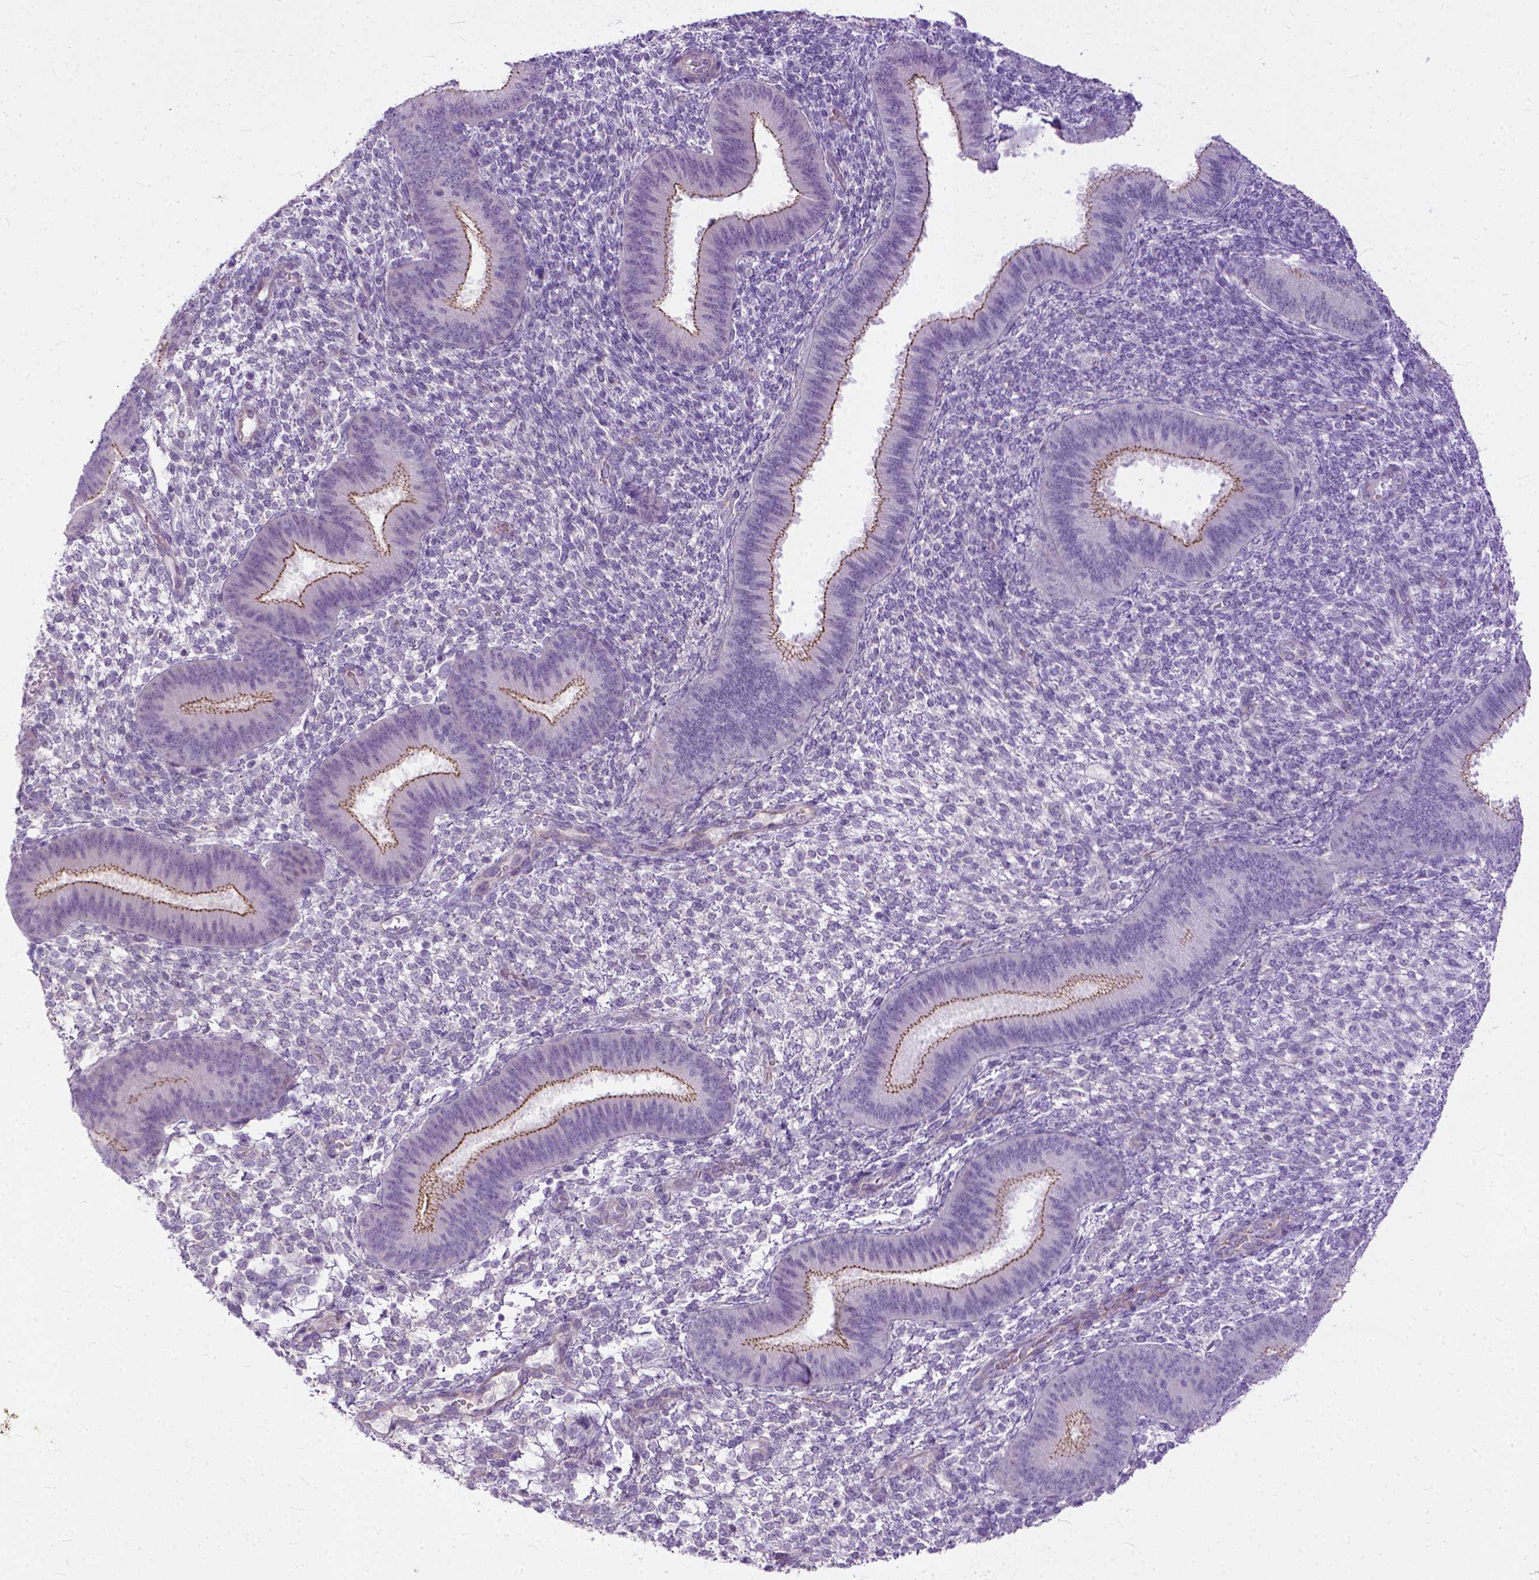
{"staining": {"intensity": "negative", "quantity": "none", "location": "none"}, "tissue": "endometrium", "cell_type": "Cells in endometrial stroma", "image_type": "normal", "snomed": [{"axis": "morphology", "description": "Normal tissue, NOS"}, {"axis": "topography", "description": "Endometrium"}], "caption": "Immunohistochemistry image of normal endometrium: human endometrium stained with DAB (3,3'-diaminobenzidine) exhibits no significant protein staining in cells in endometrial stroma. (DAB immunohistochemistry (IHC) with hematoxylin counter stain).", "gene": "ADGRF1", "patient": {"sex": "female", "age": 39}}